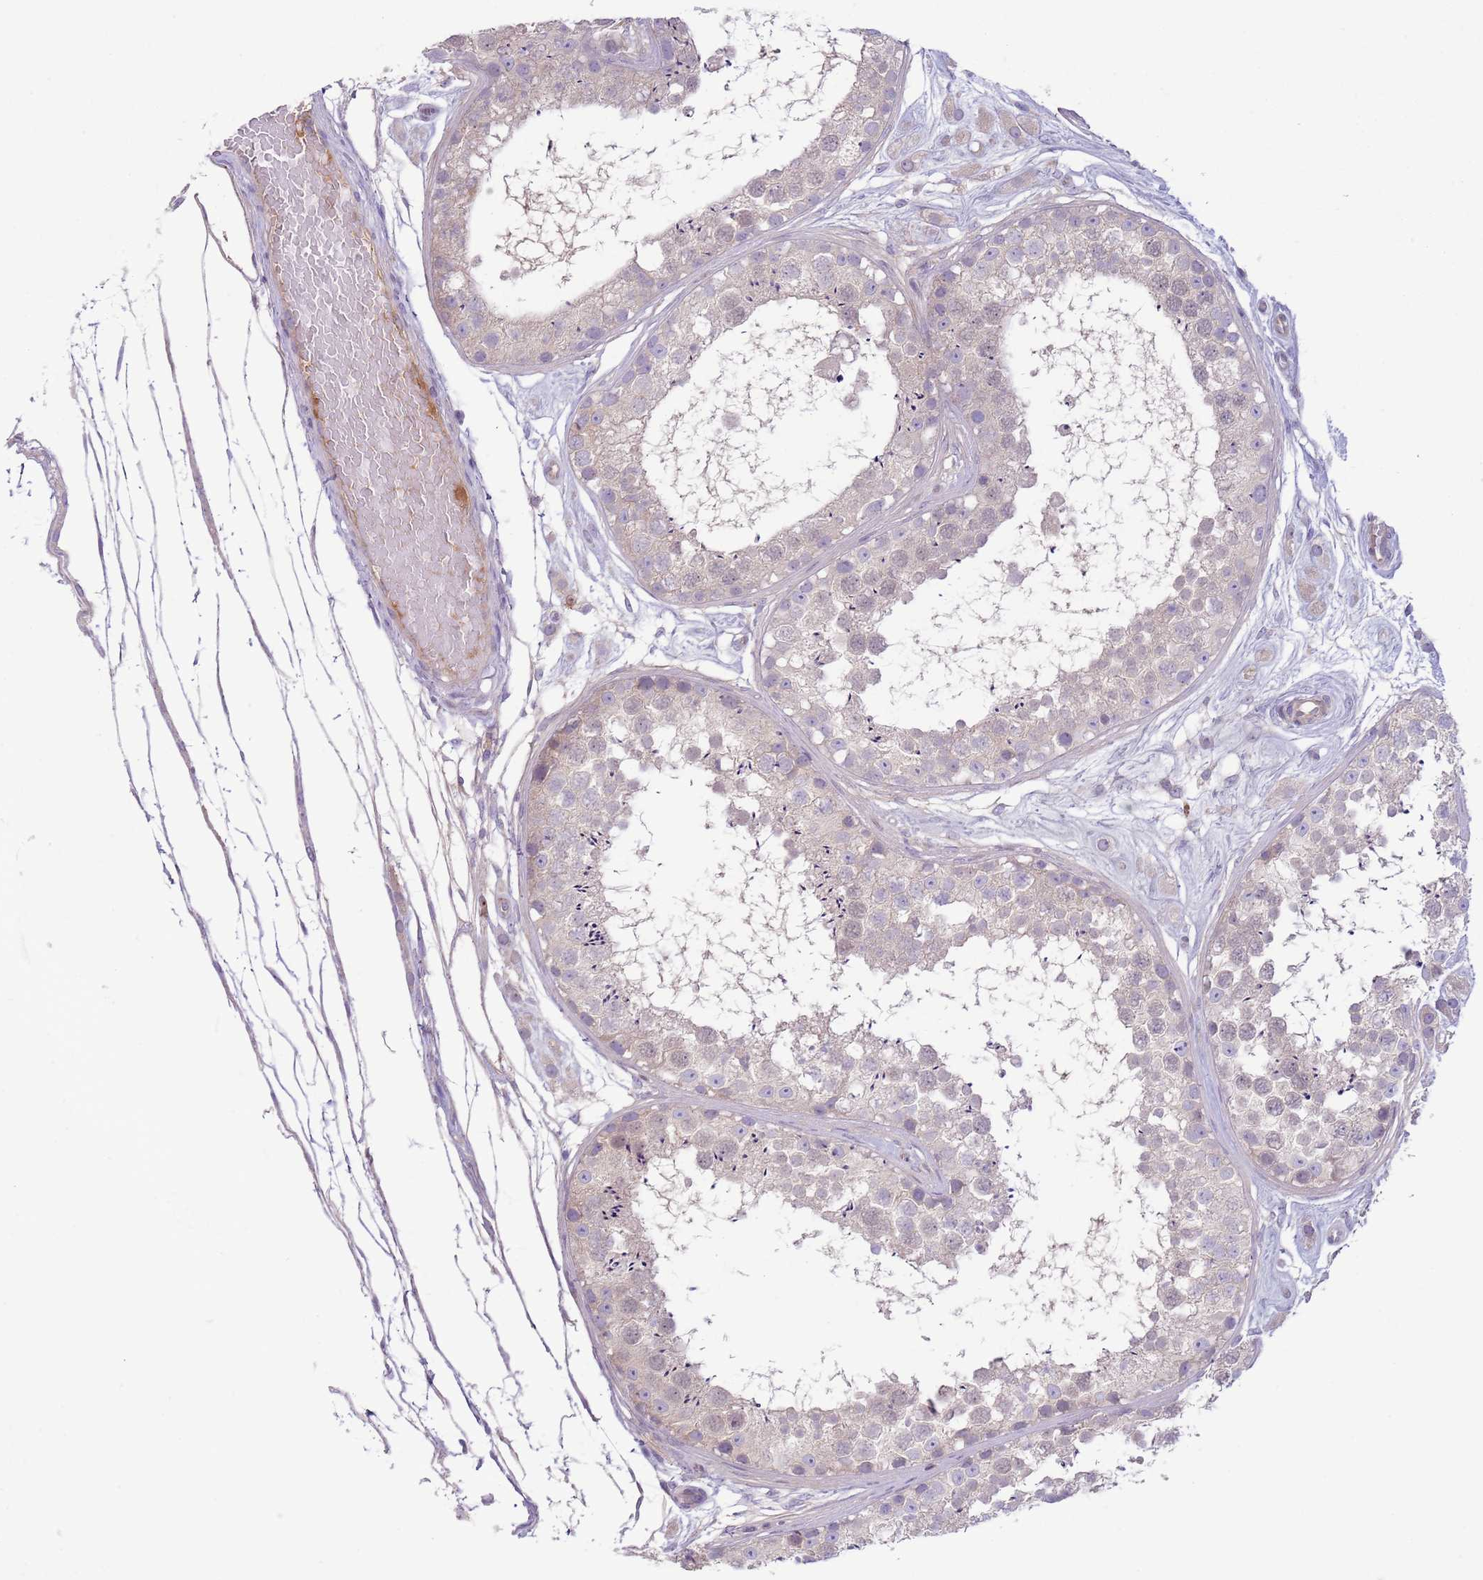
{"staining": {"intensity": "weak", "quantity": "25%-75%", "location": "cytoplasmic/membranous,nuclear"}, "tissue": "testis", "cell_type": "Cells in seminiferous ducts", "image_type": "normal", "snomed": [{"axis": "morphology", "description": "Normal tissue, NOS"}, {"axis": "topography", "description": "Testis"}], "caption": "This histopathology image displays normal testis stained with immunohistochemistry (IHC) to label a protein in brown. The cytoplasmic/membranous,nuclear of cells in seminiferous ducts show weak positivity for the protein. Nuclei are counter-stained blue.", "gene": "CFH", "patient": {"sex": "male", "age": 25}}